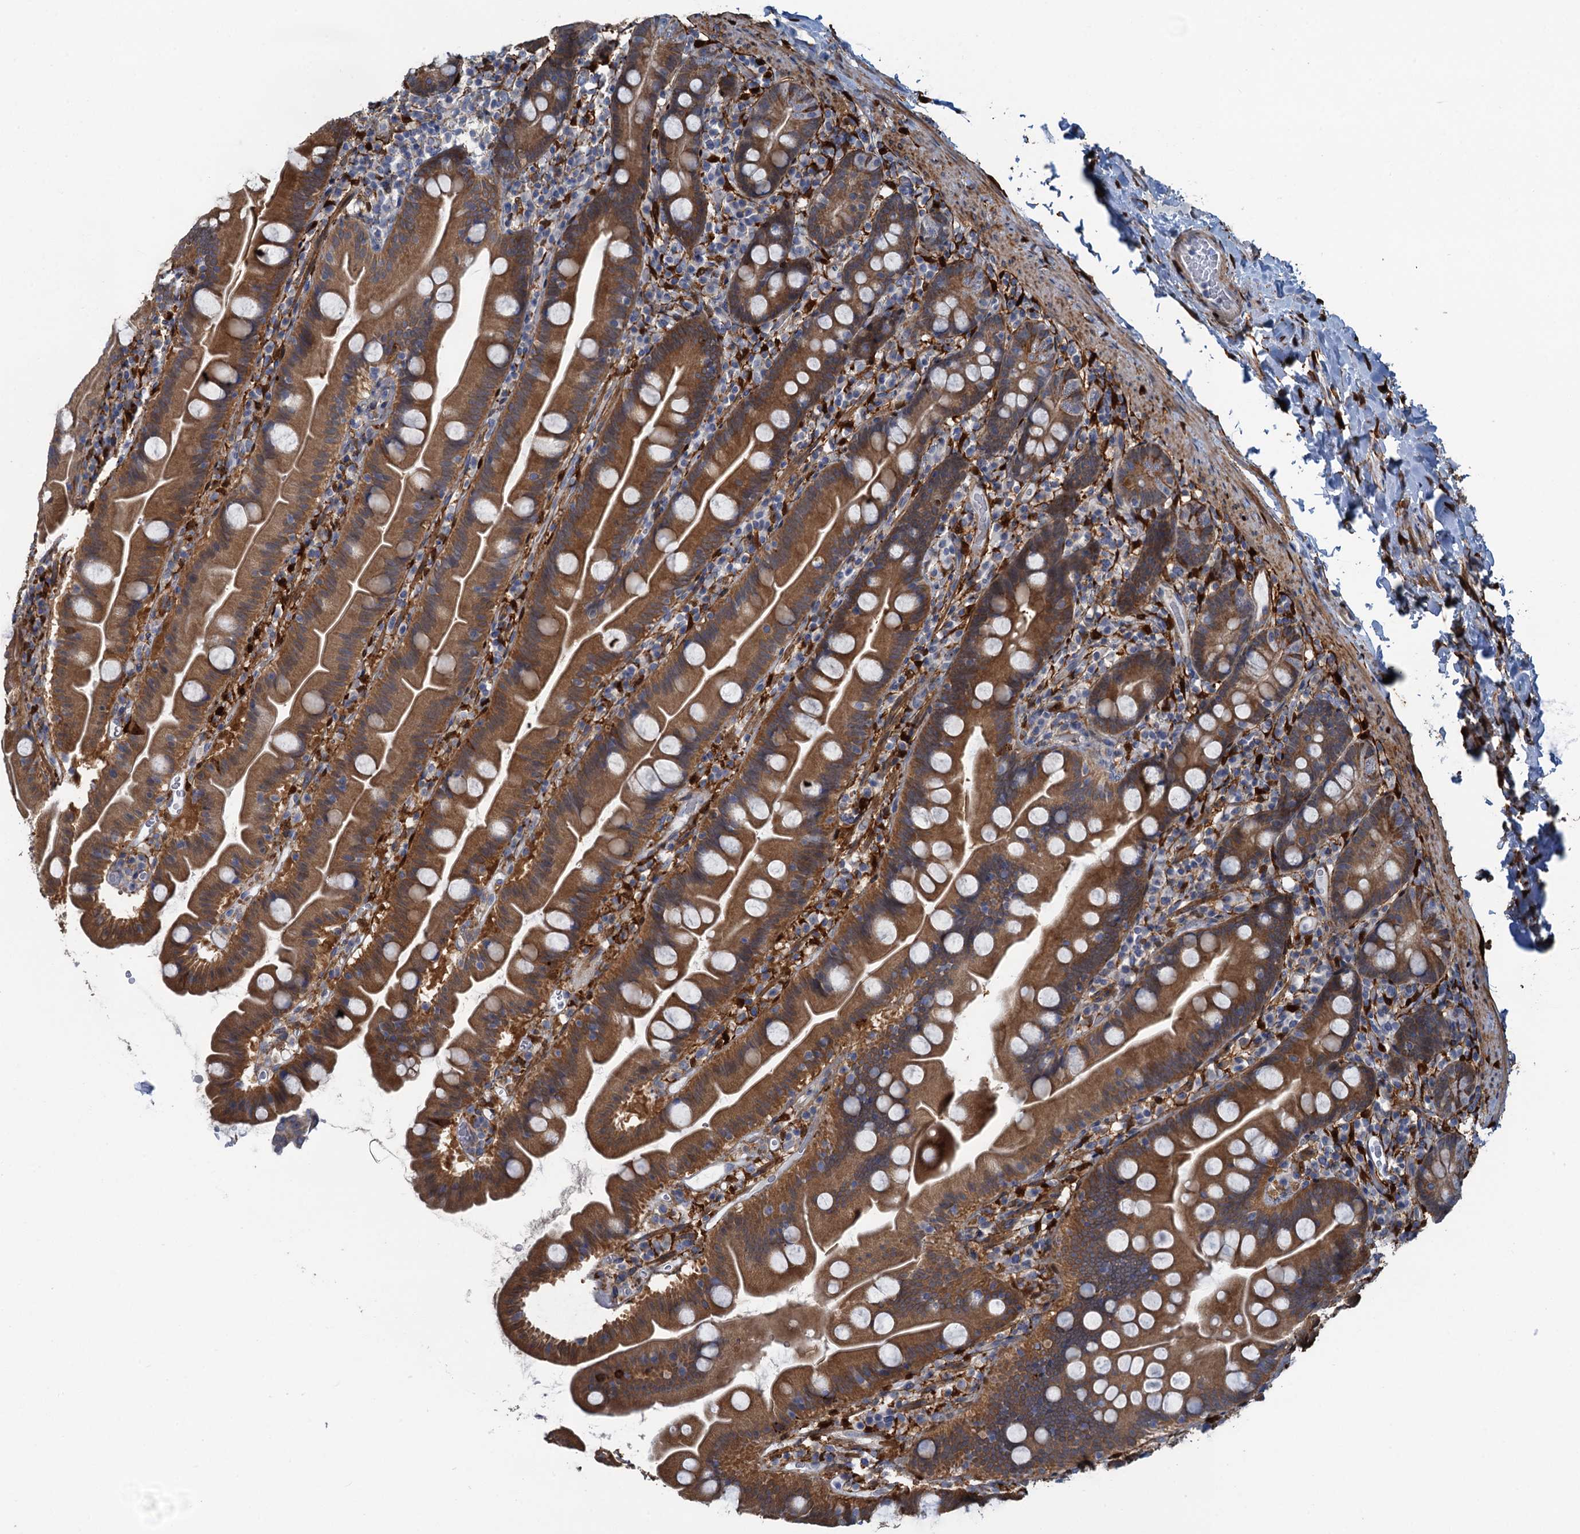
{"staining": {"intensity": "moderate", "quantity": "25%-75%", "location": "cytoplasmic/membranous"}, "tissue": "small intestine", "cell_type": "Glandular cells", "image_type": "normal", "snomed": [{"axis": "morphology", "description": "Normal tissue, NOS"}, {"axis": "topography", "description": "Small intestine"}], "caption": "Brown immunohistochemical staining in normal human small intestine displays moderate cytoplasmic/membranous positivity in approximately 25%-75% of glandular cells.", "gene": "POGLUT3", "patient": {"sex": "female", "age": 68}}